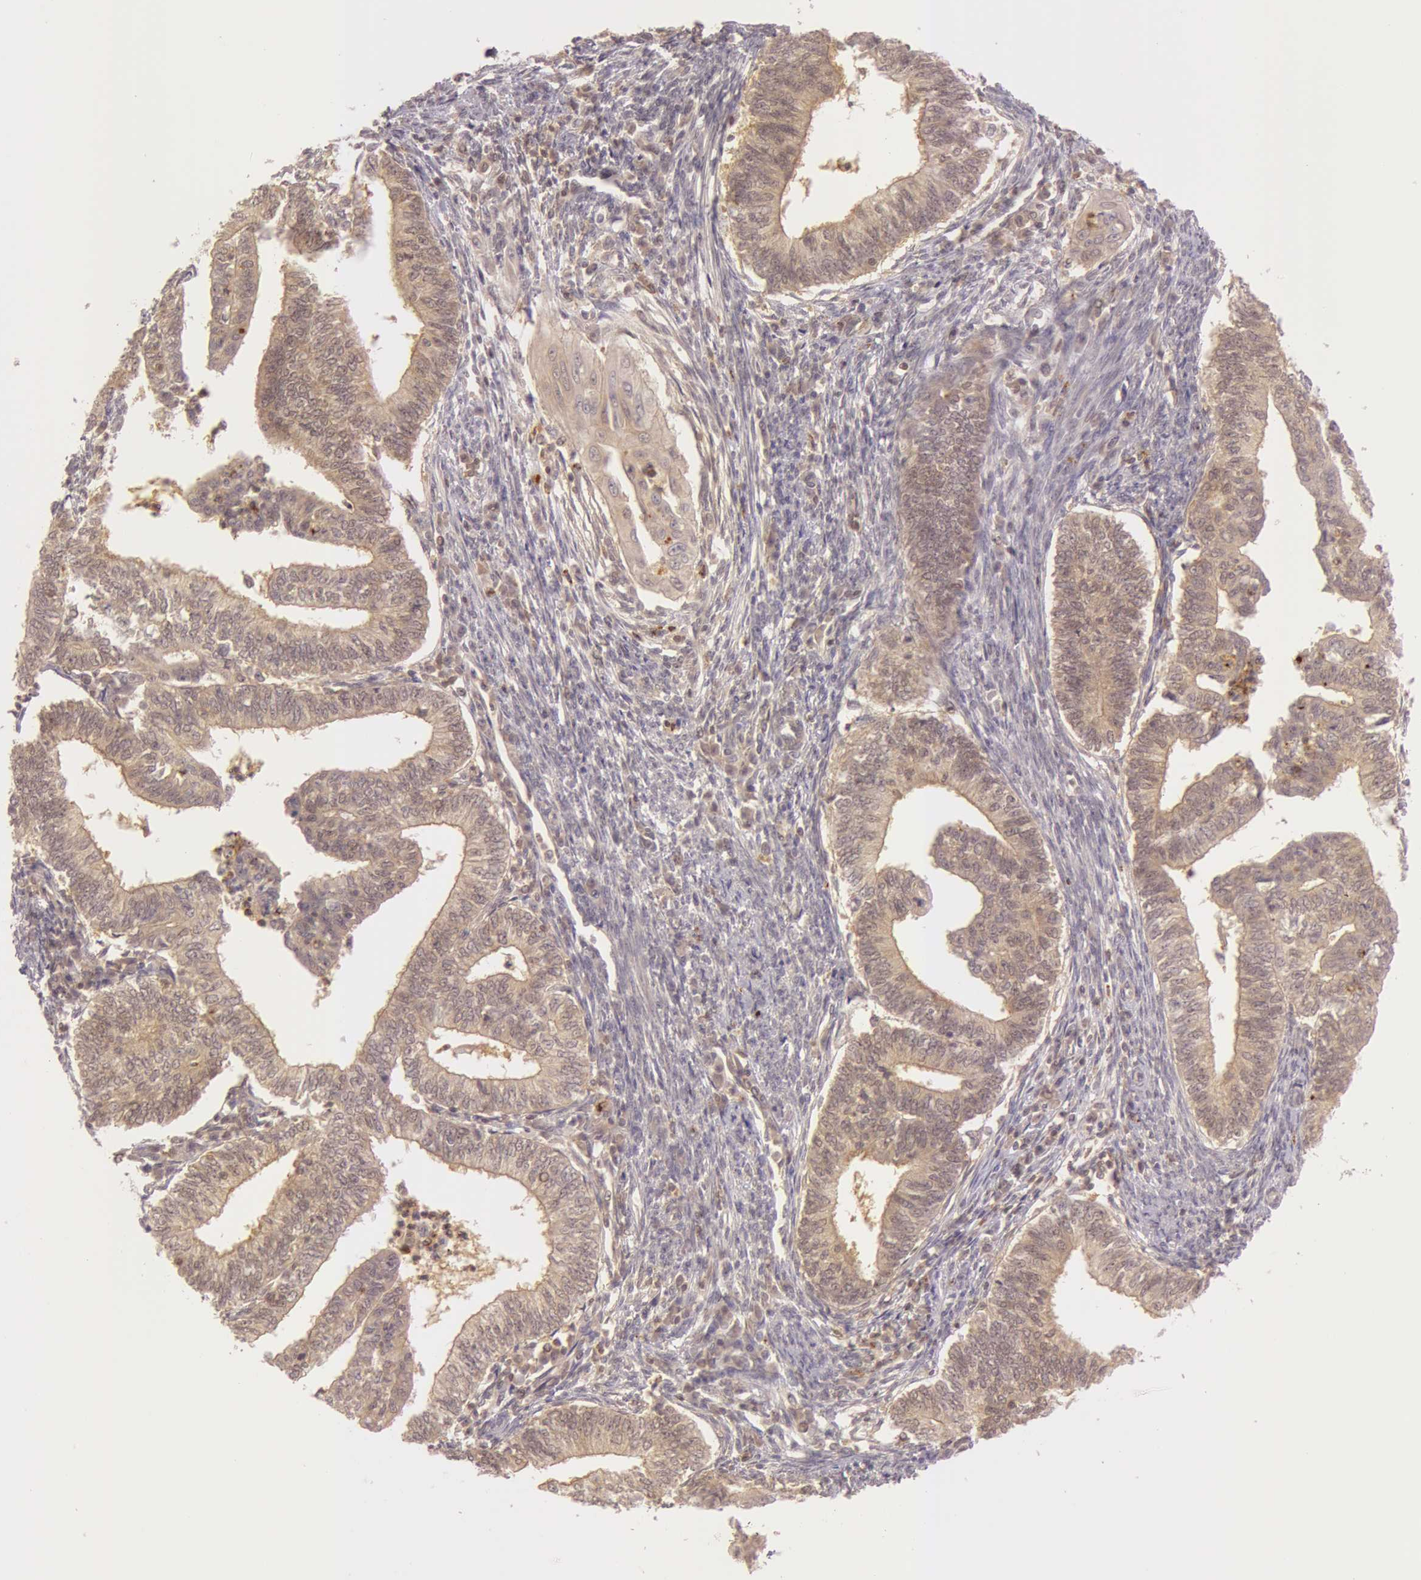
{"staining": {"intensity": "moderate", "quantity": ">75%", "location": "cytoplasmic/membranous"}, "tissue": "endometrial cancer", "cell_type": "Tumor cells", "image_type": "cancer", "snomed": [{"axis": "morphology", "description": "Adenocarcinoma, NOS"}, {"axis": "topography", "description": "Endometrium"}], "caption": "Immunohistochemical staining of endometrial cancer (adenocarcinoma) reveals medium levels of moderate cytoplasmic/membranous staining in approximately >75% of tumor cells.", "gene": "ATG2B", "patient": {"sex": "female", "age": 66}}